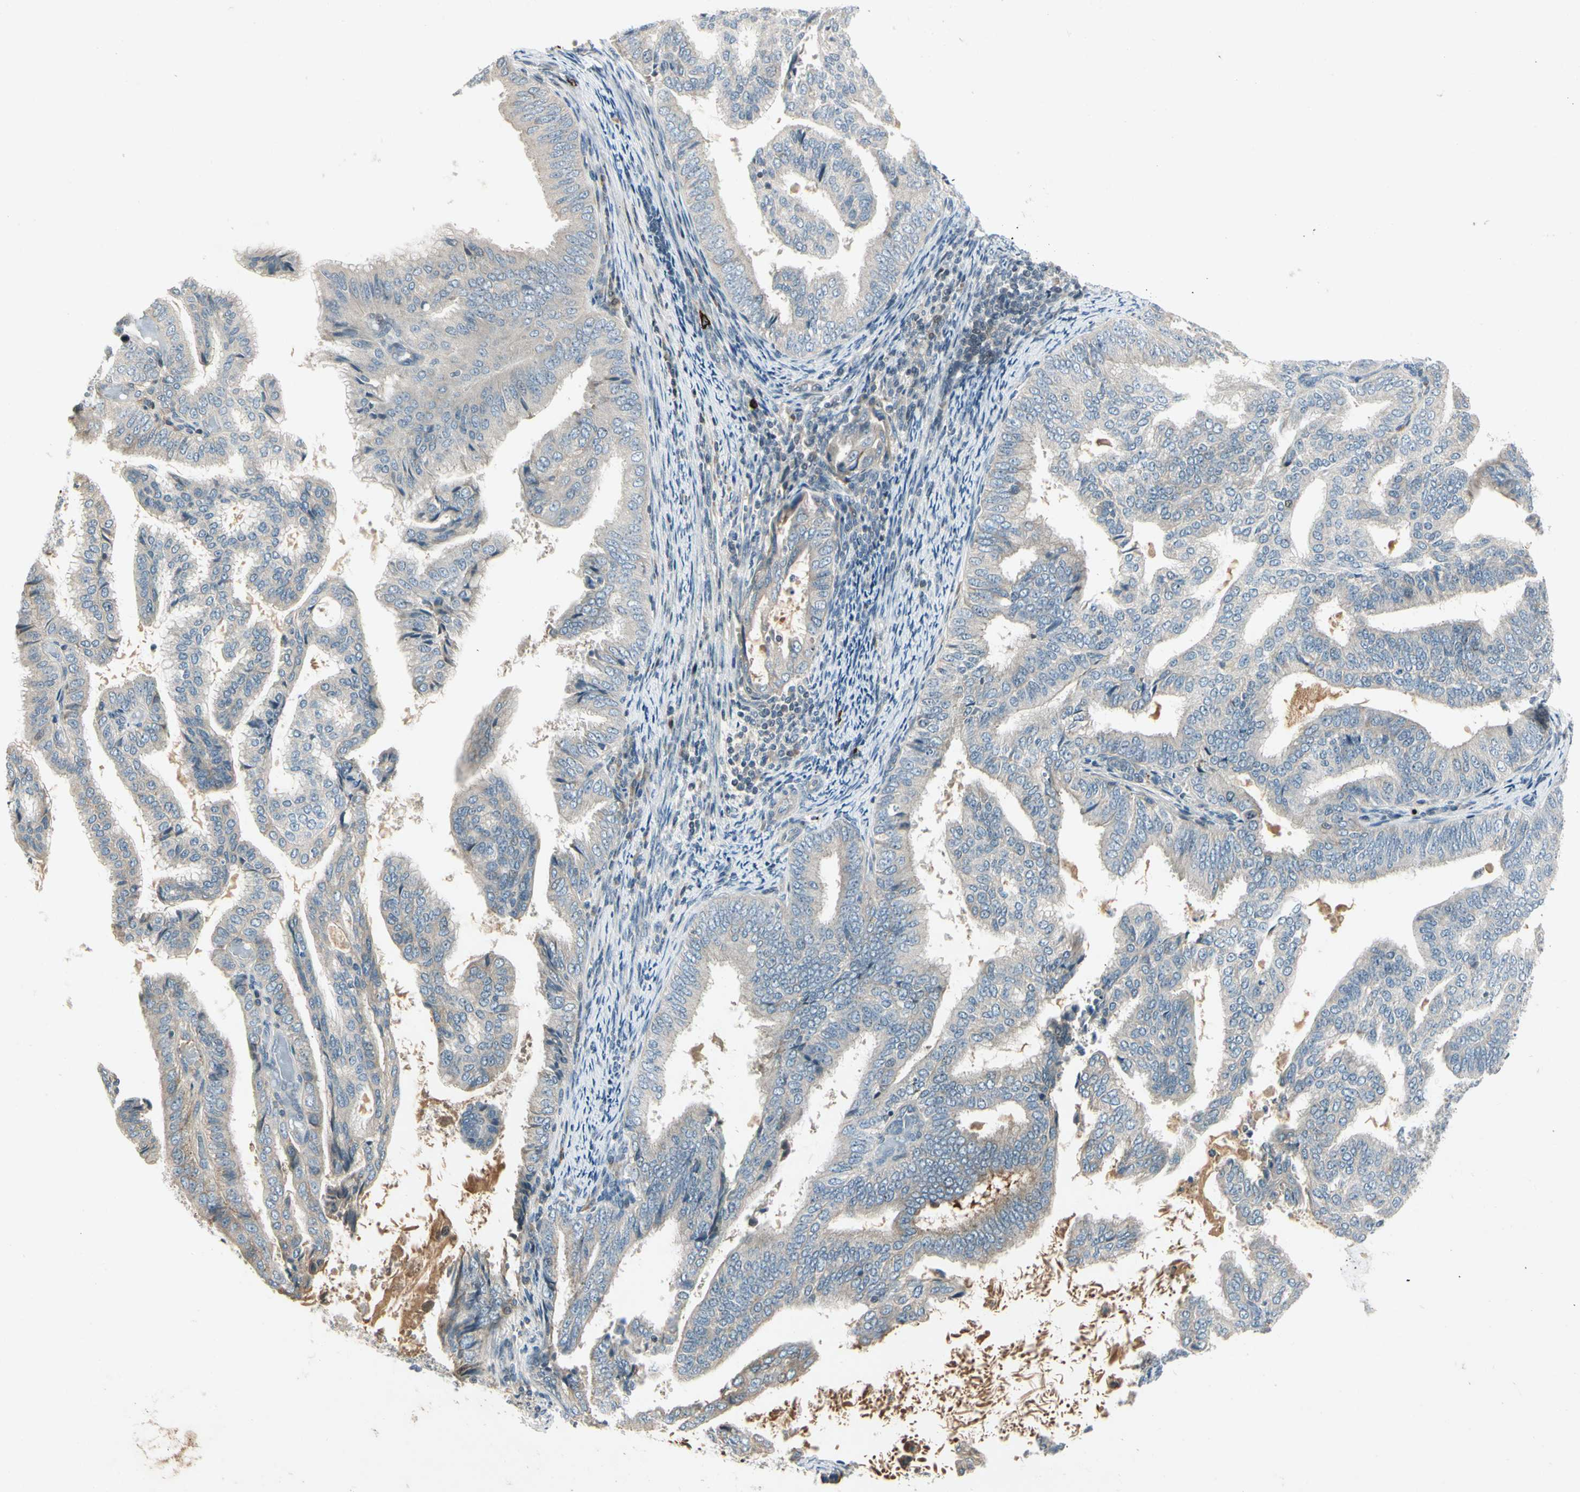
{"staining": {"intensity": "weak", "quantity": "<25%", "location": "cytoplasmic/membranous"}, "tissue": "endometrial cancer", "cell_type": "Tumor cells", "image_type": "cancer", "snomed": [{"axis": "morphology", "description": "Adenocarcinoma, NOS"}, {"axis": "topography", "description": "Endometrium"}], "caption": "High magnification brightfield microscopy of adenocarcinoma (endometrial) stained with DAB (brown) and counterstained with hematoxylin (blue): tumor cells show no significant positivity. (DAB immunohistochemistry (IHC), high magnification).", "gene": "ICAM5", "patient": {"sex": "female", "age": 58}}